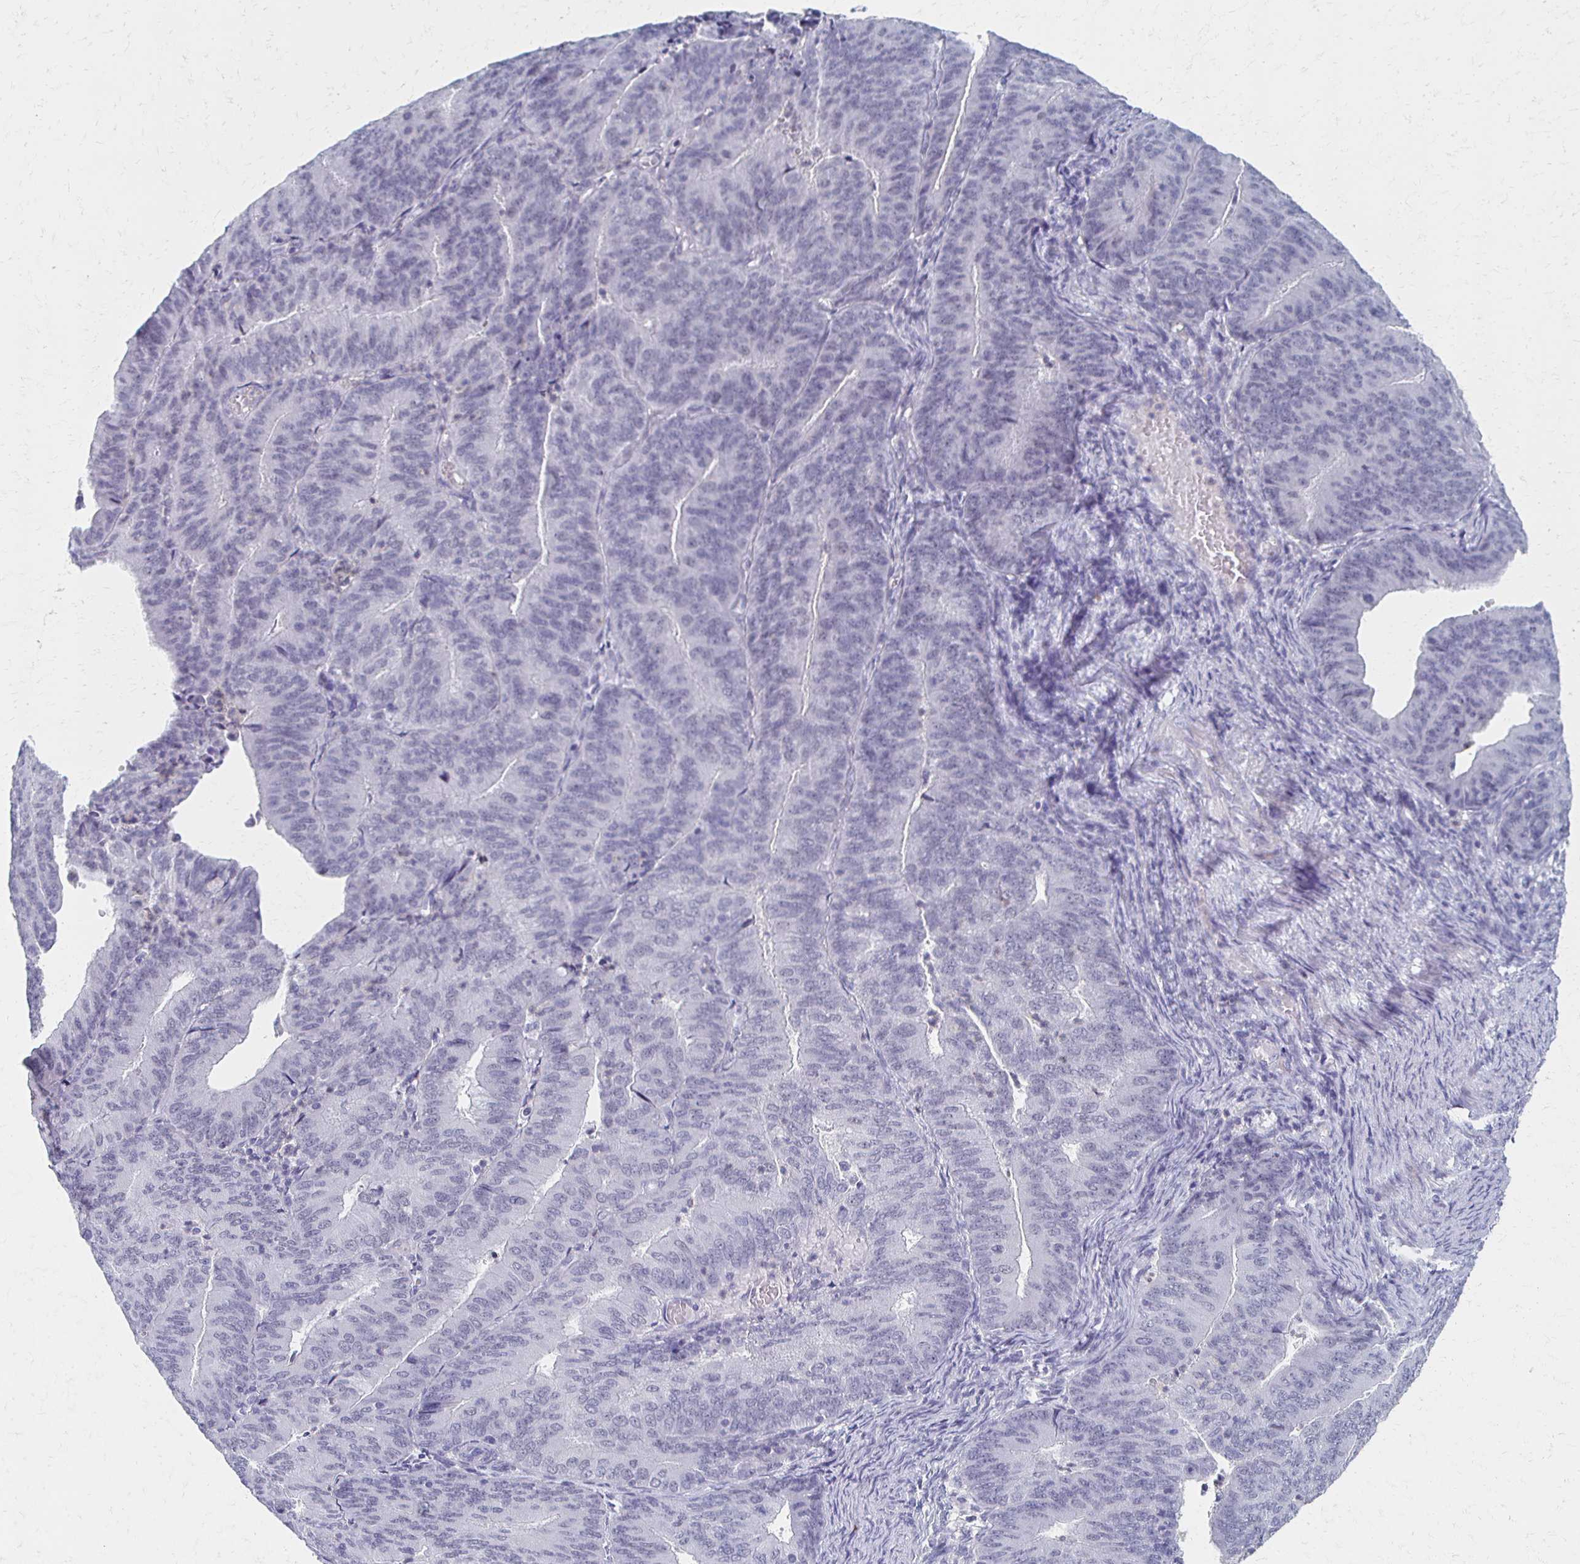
{"staining": {"intensity": "negative", "quantity": "none", "location": "none"}, "tissue": "endometrial cancer", "cell_type": "Tumor cells", "image_type": "cancer", "snomed": [{"axis": "morphology", "description": "Adenocarcinoma, NOS"}, {"axis": "topography", "description": "Endometrium"}], "caption": "Tumor cells show no significant protein staining in endometrial cancer.", "gene": "CXCR2", "patient": {"sex": "female", "age": 57}}